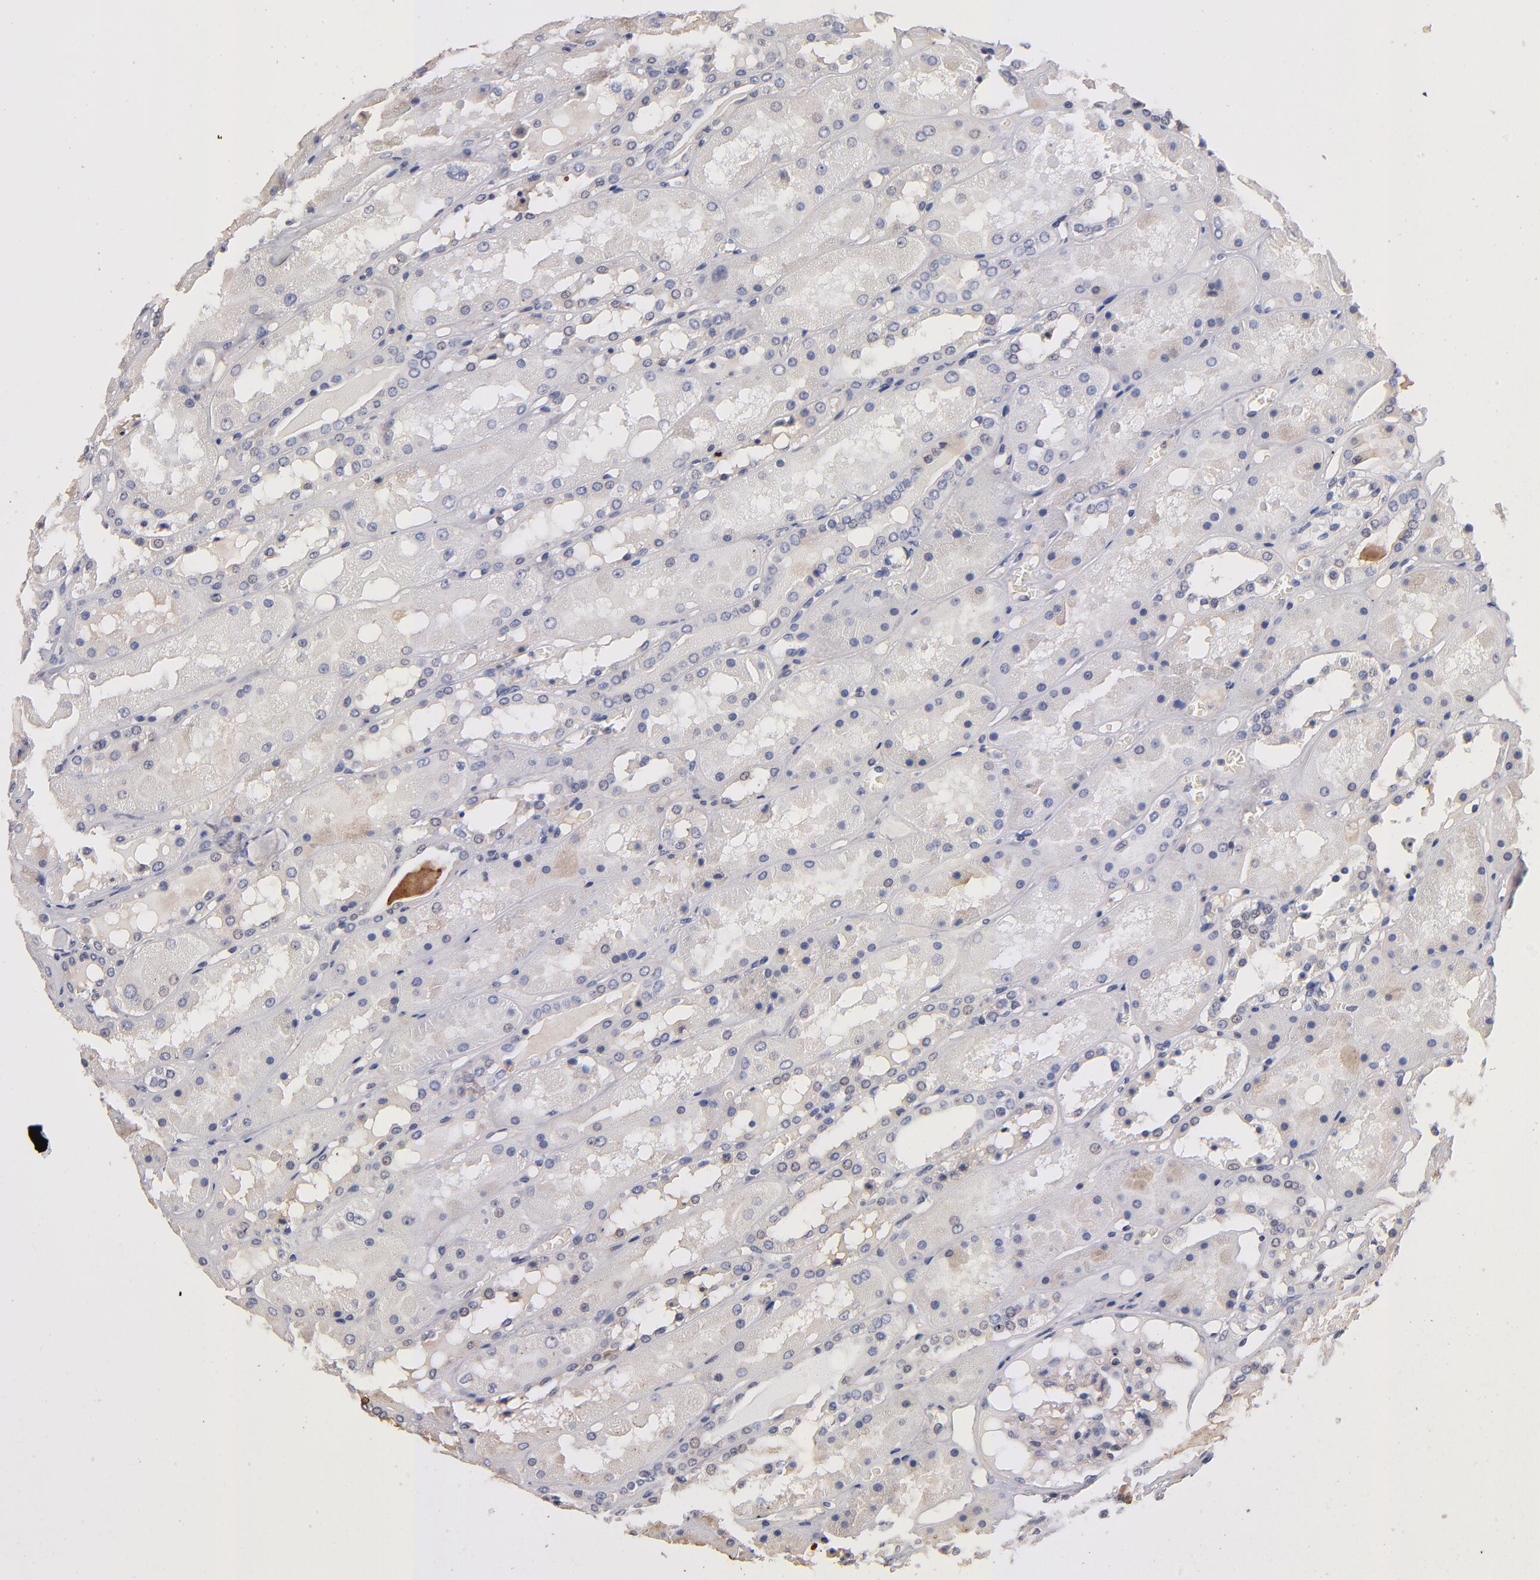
{"staining": {"intensity": "weak", "quantity": "<25%", "location": "cytoplasmic/membranous"}, "tissue": "kidney", "cell_type": "Cells in glomeruli", "image_type": "normal", "snomed": [{"axis": "morphology", "description": "Normal tissue, NOS"}, {"axis": "topography", "description": "Kidney"}], "caption": "Cells in glomeruli show no significant protein positivity in unremarkable kidney. (Immunohistochemistry, brightfield microscopy, high magnification).", "gene": "DACT1", "patient": {"sex": "male", "age": 36}}